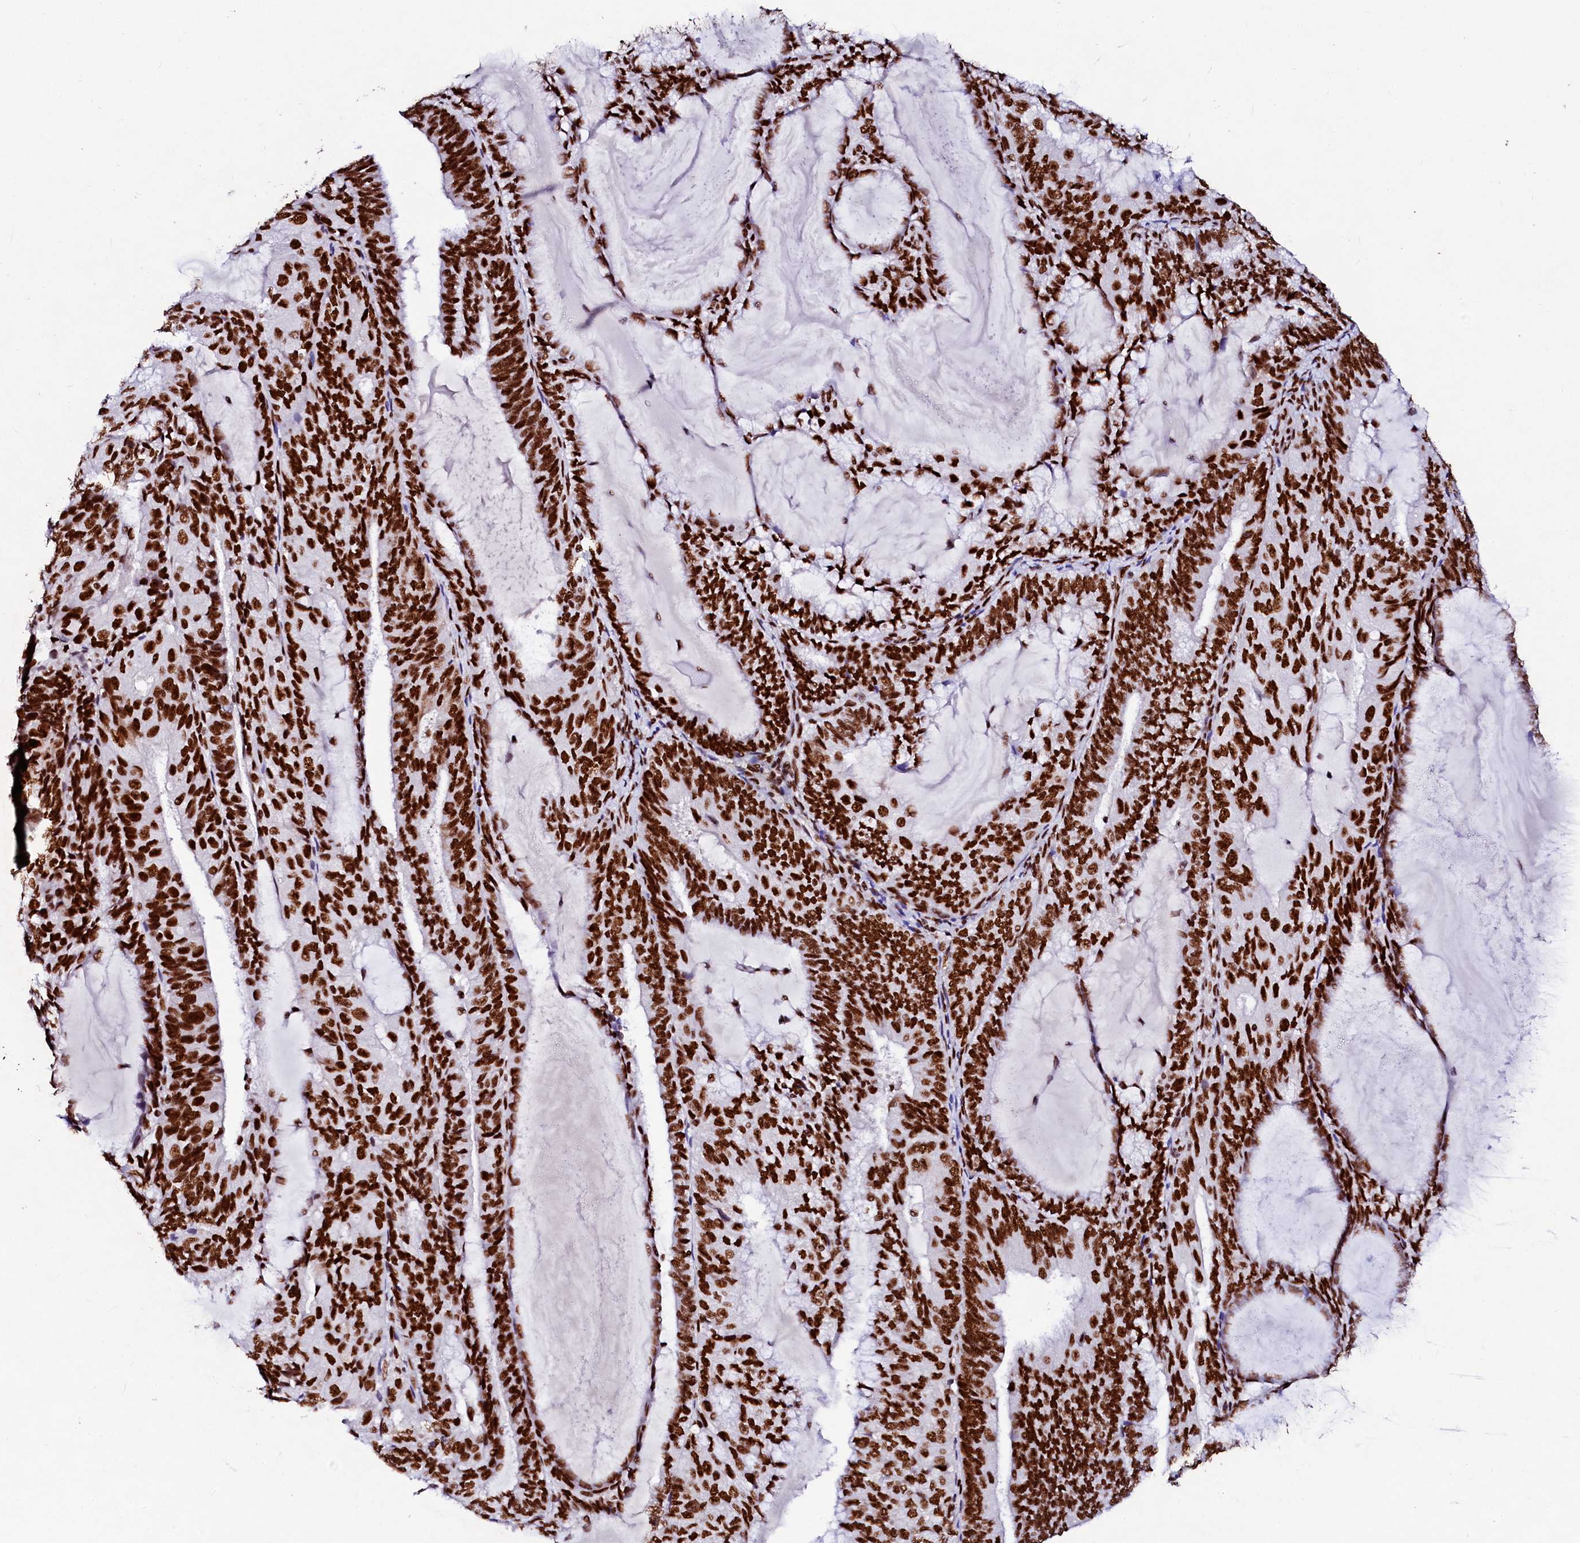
{"staining": {"intensity": "strong", "quantity": ">75%", "location": "nuclear"}, "tissue": "endometrial cancer", "cell_type": "Tumor cells", "image_type": "cancer", "snomed": [{"axis": "morphology", "description": "Adenocarcinoma, NOS"}, {"axis": "topography", "description": "Endometrium"}], "caption": "Protein analysis of endometrial adenocarcinoma tissue reveals strong nuclear expression in approximately >75% of tumor cells.", "gene": "CPSF6", "patient": {"sex": "female", "age": 81}}